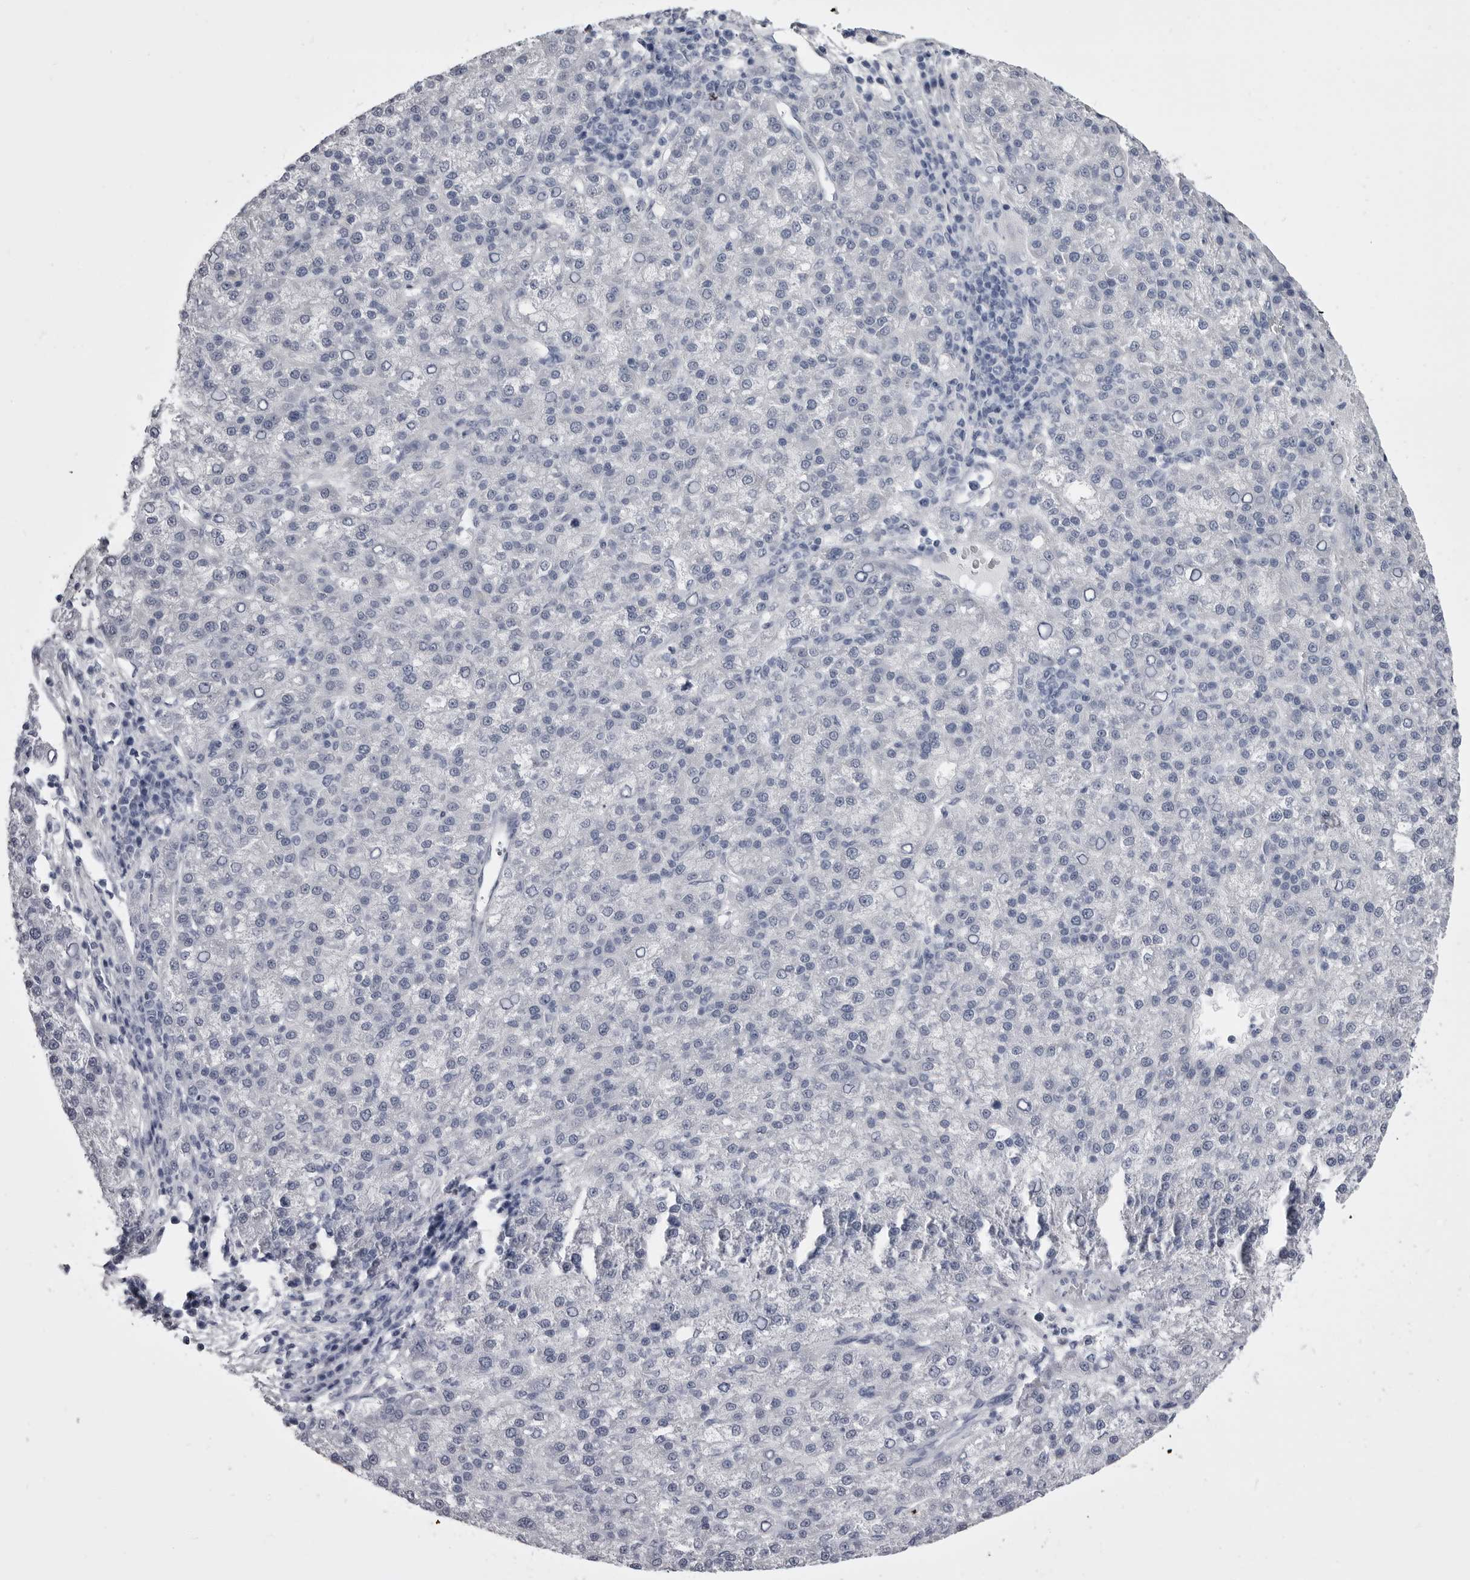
{"staining": {"intensity": "negative", "quantity": "none", "location": "none"}, "tissue": "liver cancer", "cell_type": "Tumor cells", "image_type": "cancer", "snomed": [{"axis": "morphology", "description": "Carcinoma, Hepatocellular, NOS"}, {"axis": "topography", "description": "Liver"}], "caption": "Human hepatocellular carcinoma (liver) stained for a protein using immunohistochemistry demonstrates no staining in tumor cells.", "gene": "ANK2", "patient": {"sex": "female", "age": 58}}